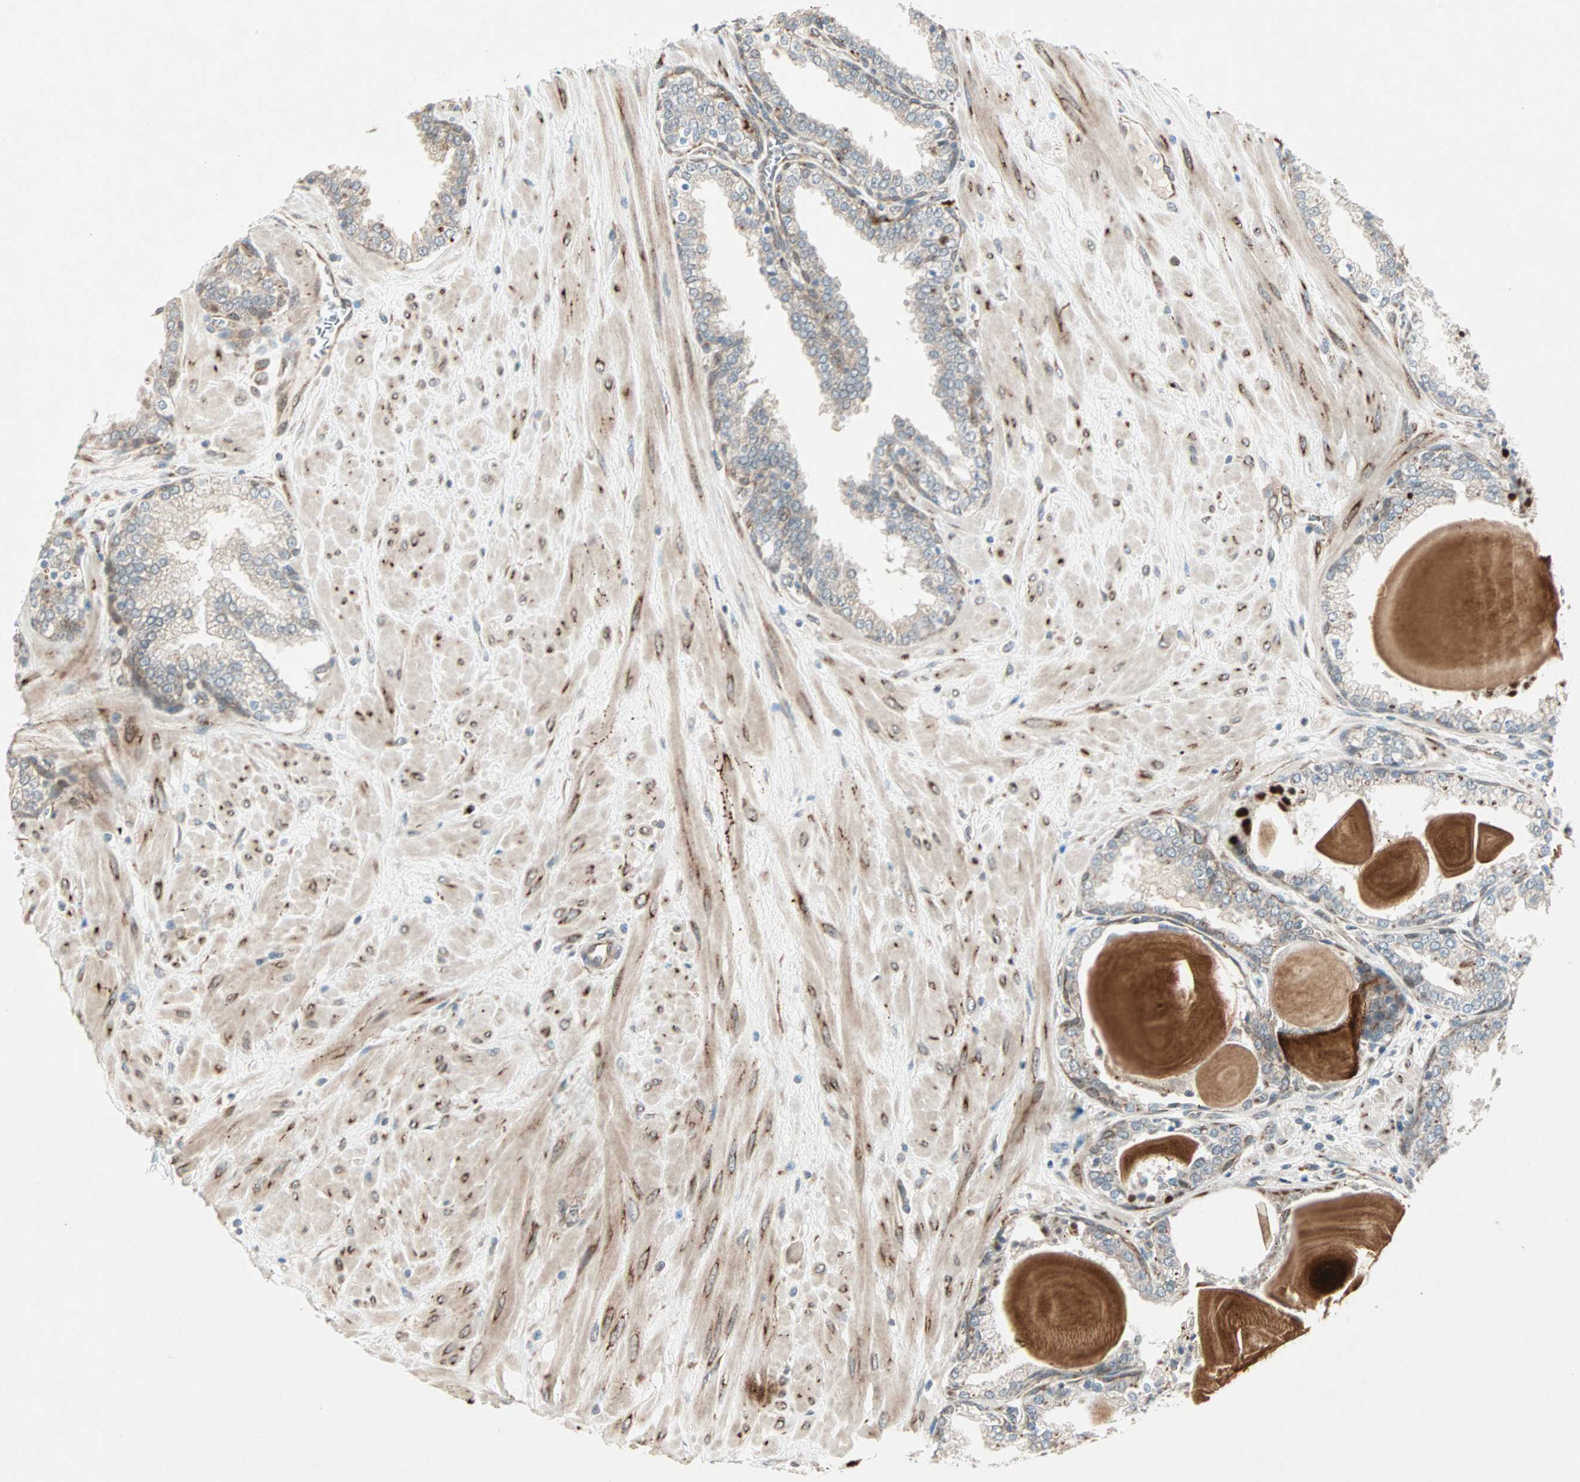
{"staining": {"intensity": "moderate", "quantity": "25%-75%", "location": "cytoplasmic/membranous"}, "tissue": "prostate", "cell_type": "Glandular cells", "image_type": "normal", "snomed": [{"axis": "morphology", "description": "Normal tissue, NOS"}, {"axis": "topography", "description": "Prostate"}], "caption": "A brown stain labels moderate cytoplasmic/membranous staining of a protein in glandular cells of unremarkable prostate.", "gene": "ZNF37A", "patient": {"sex": "male", "age": 51}}